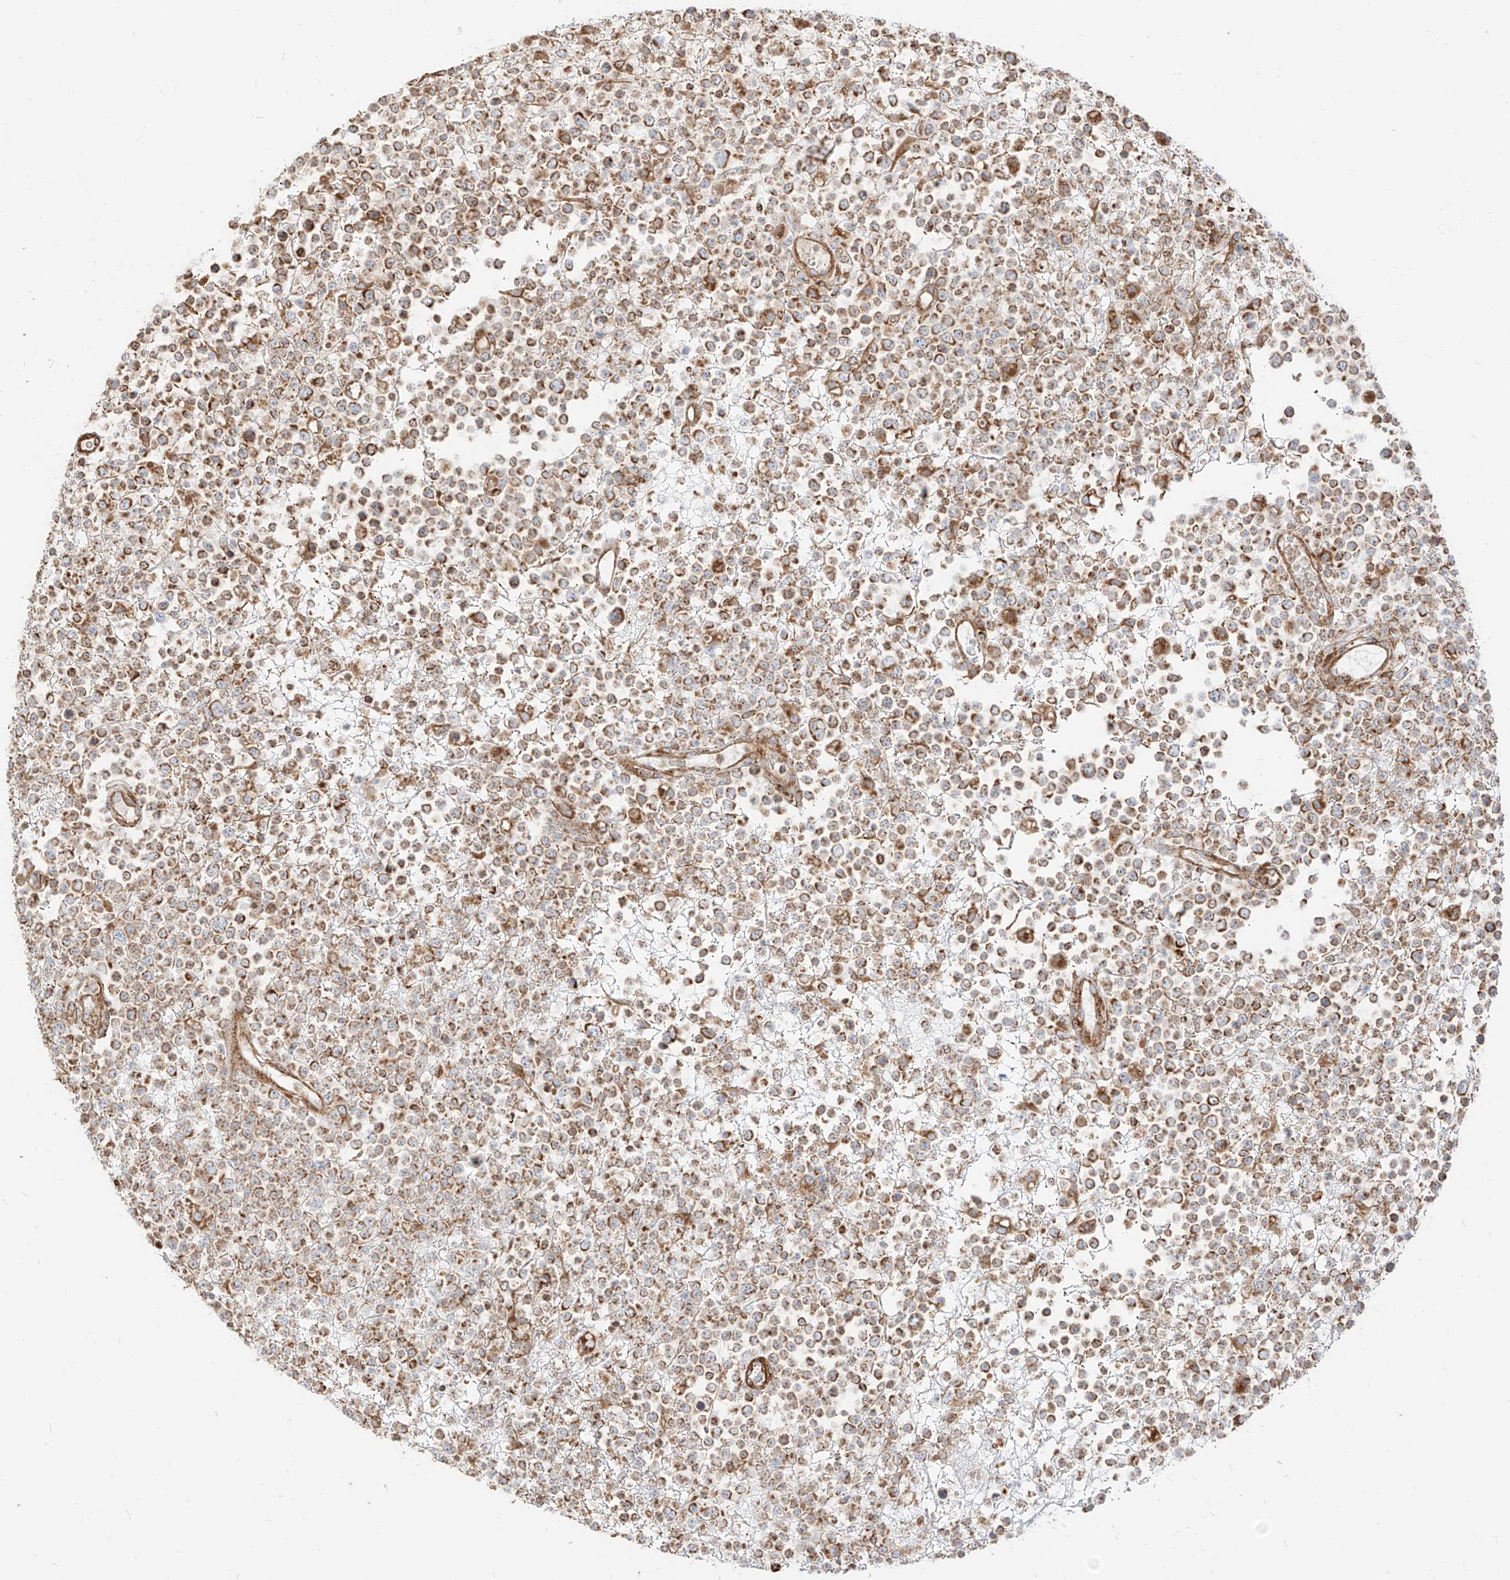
{"staining": {"intensity": "moderate", "quantity": ">75%", "location": "cytoplasmic/membranous"}, "tissue": "lymphoma", "cell_type": "Tumor cells", "image_type": "cancer", "snomed": [{"axis": "morphology", "description": "Malignant lymphoma, non-Hodgkin's type, High grade"}, {"axis": "topography", "description": "Colon"}], "caption": "High-power microscopy captured an immunohistochemistry (IHC) photomicrograph of lymphoma, revealing moderate cytoplasmic/membranous positivity in about >75% of tumor cells. (Stains: DAB (3,3'-diaminobenzidine) in brown, nuclei in blue, Microscopy: brightfield microscopy at high magnification).", "gene": "PLCL1", "patient": {"sex": "female", "age": 53}}